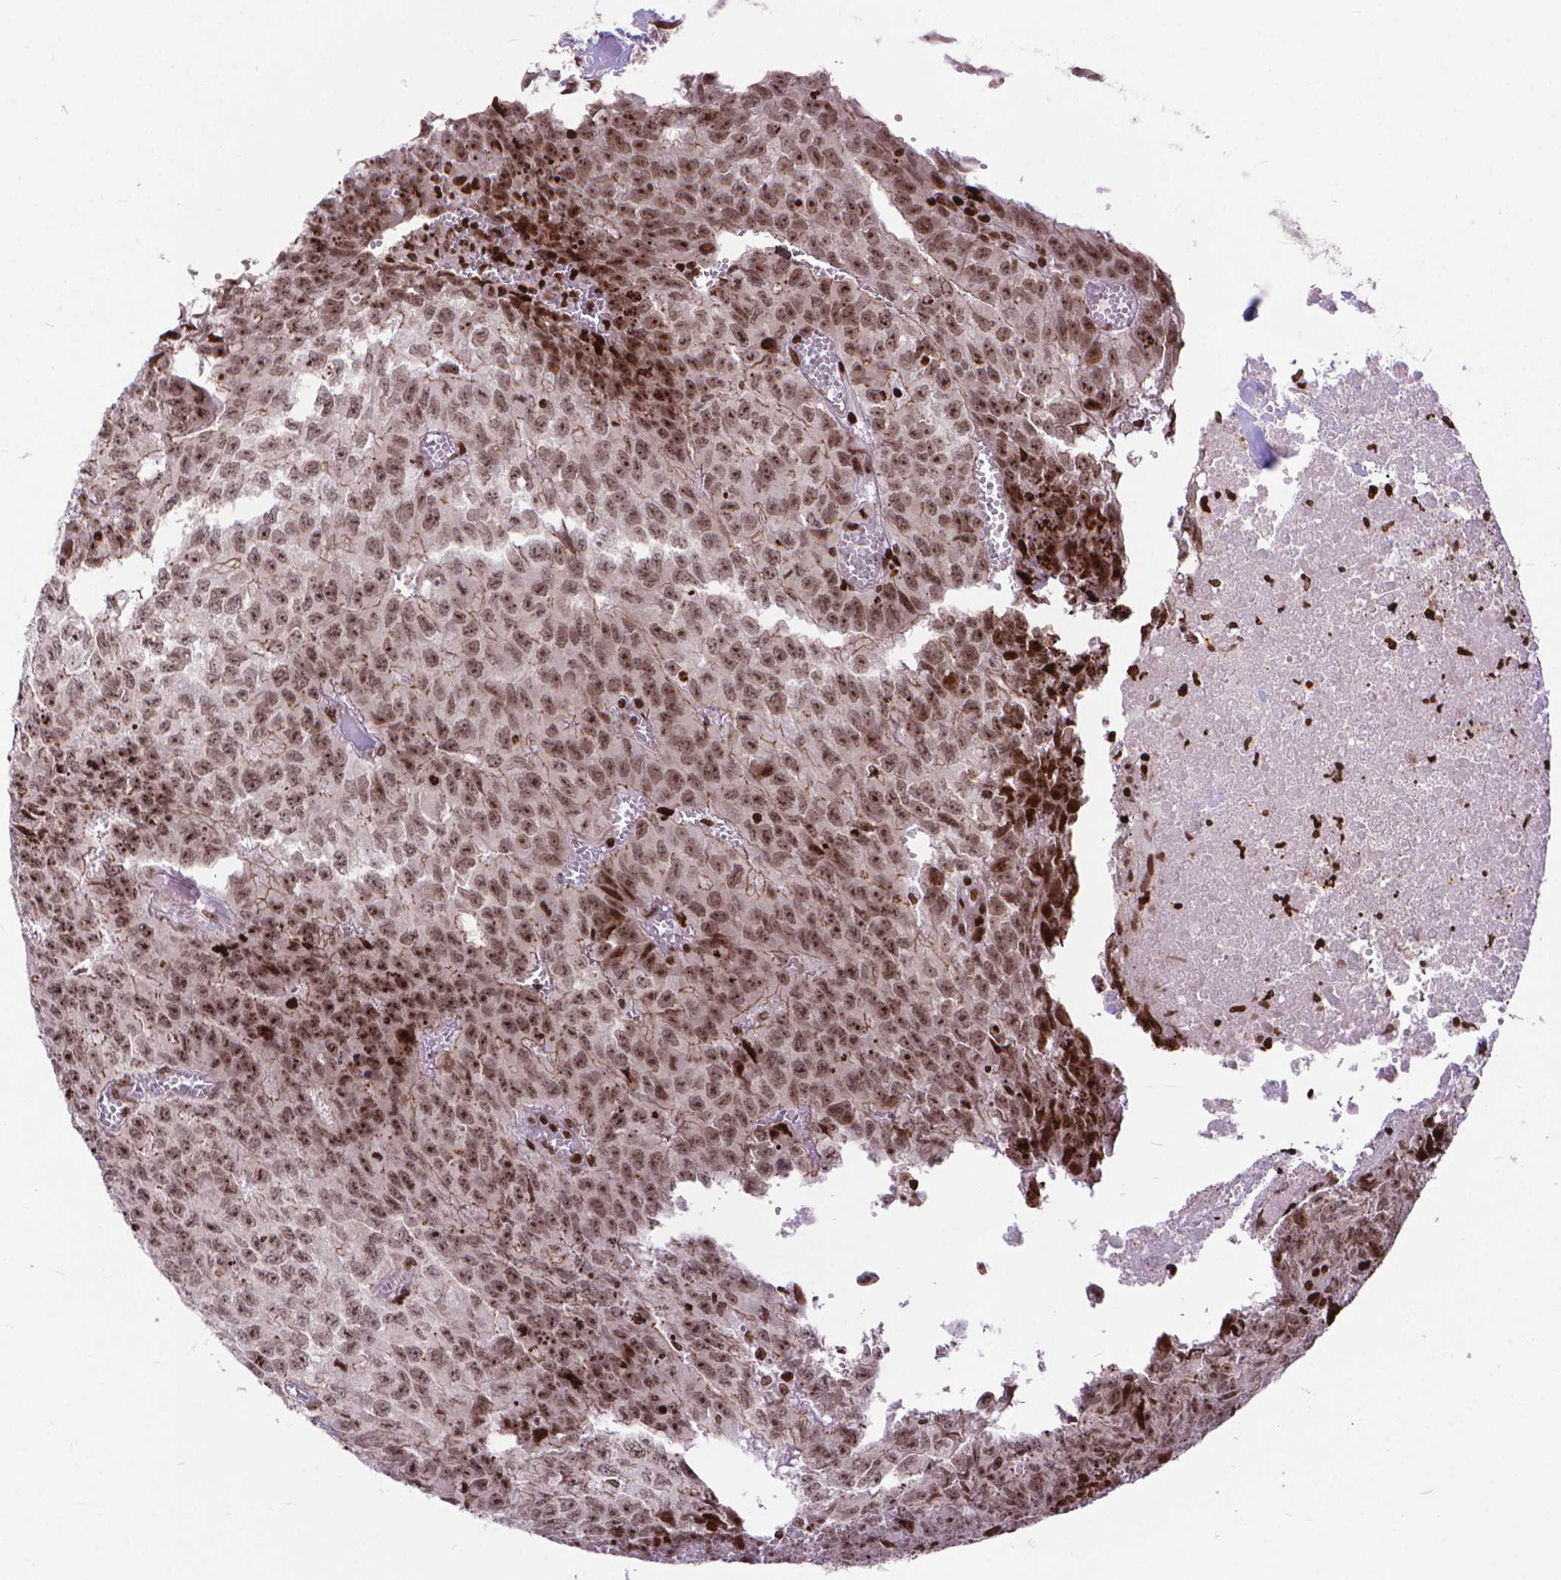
{"staining": {"intensity": "moderate", "quantity": ">75%", "location": "nuclear"}, "tissue": "testis cancer", "cell_type": "Tumor cells", "image_type": "cancer", "snomed": [{"axis": "morphology", "description": "Carcinoma, Embryonal, NOS"}, {"axis": "morphology", "description": "Teratoma, malignant, NOS"}, {"axis": "topography", "description": "Testis"}], "caption": "This is a photomicrograph of IHC staining of testis malignant teratoma, which shows moderate positivity in the nuclear of tumor cells.", "gene": "AMER1", "patient": {"sex": "male", "age": 24}}